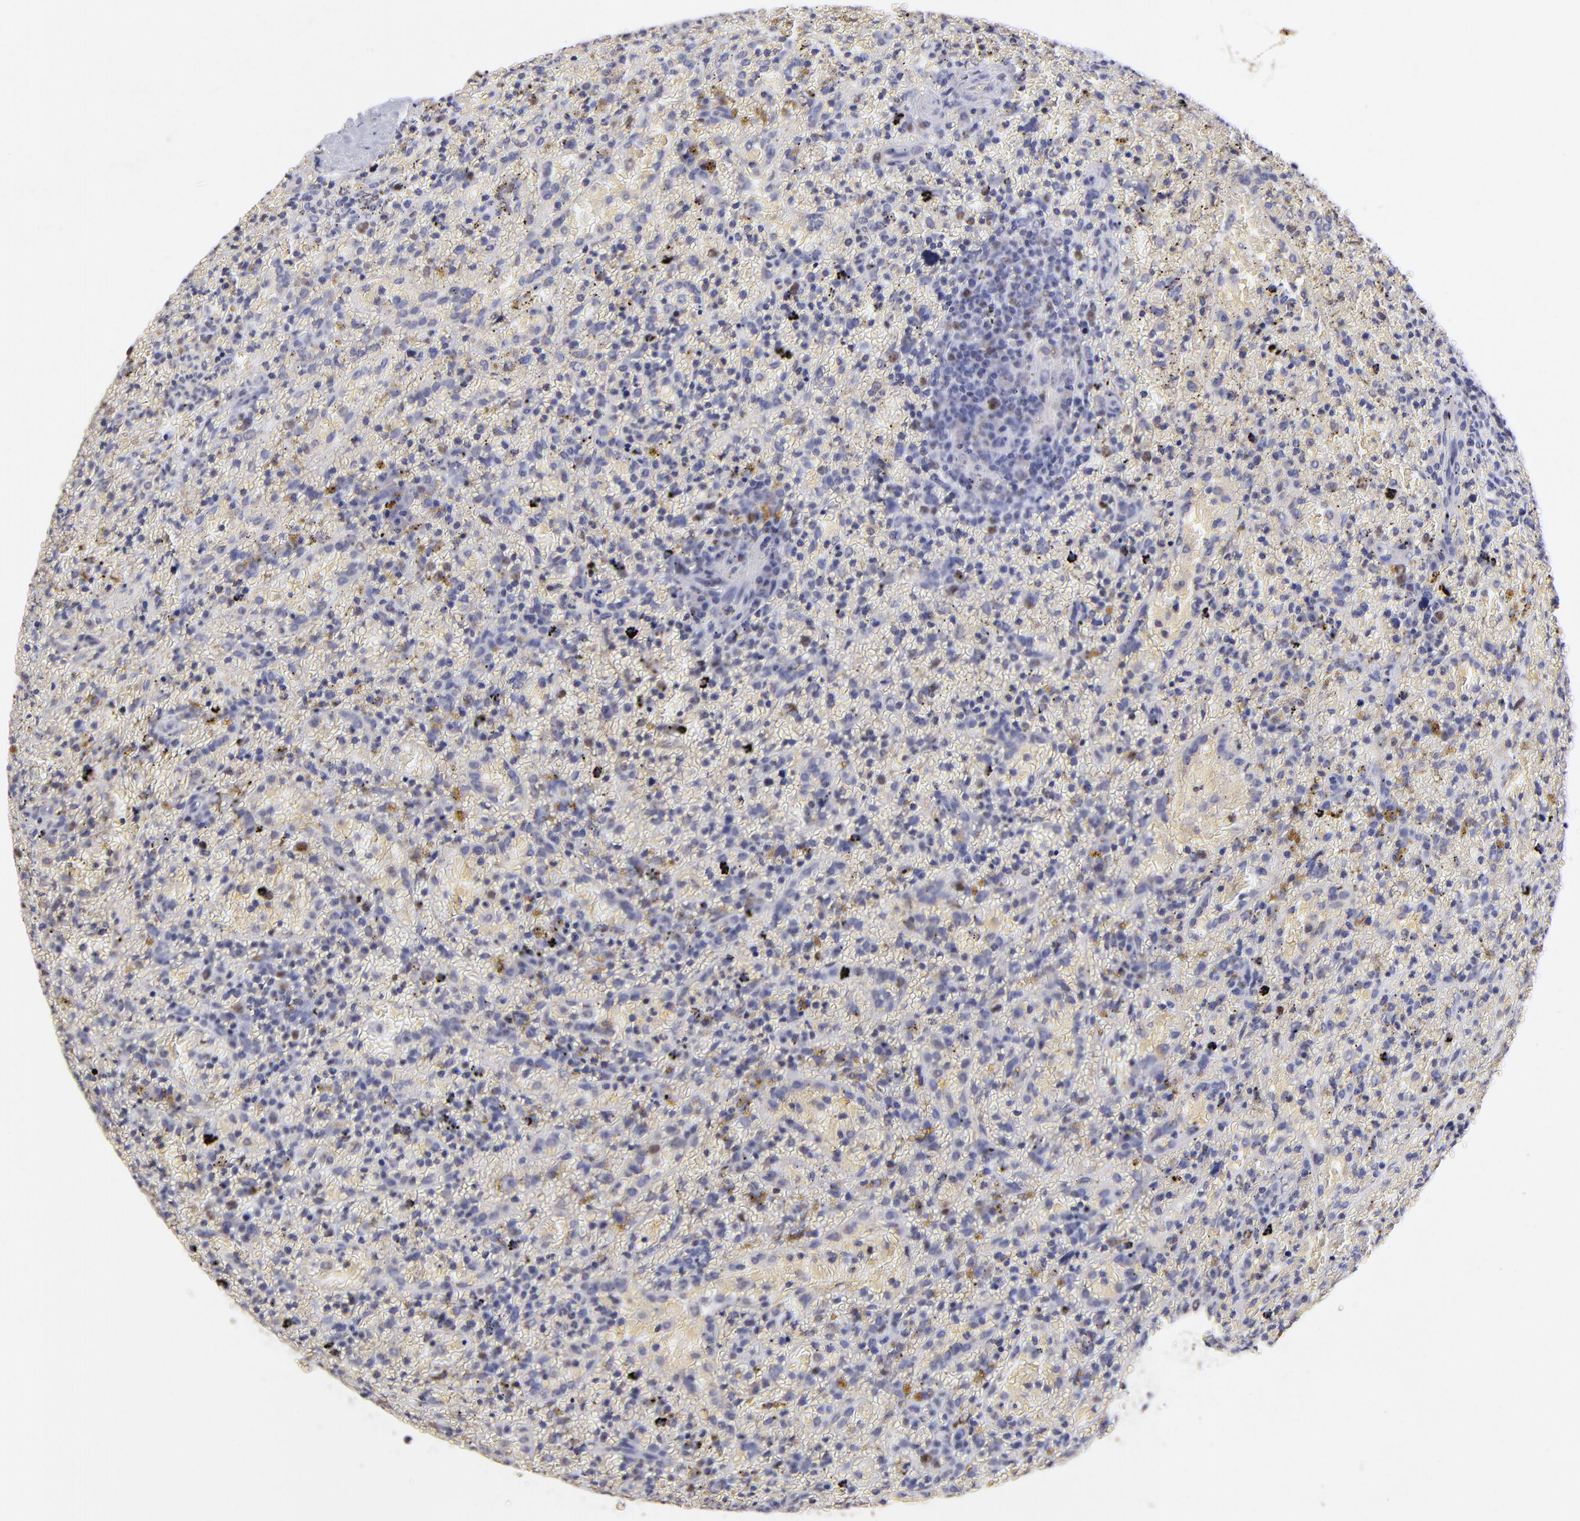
{"staining": {"intensity": "moderate", "quantity": "<25%", "location": "nuclear"}, "tissue": "lymphoma", "cell_type": "Tumor cells", "image_type": "cancer", "snomed": [{"axis": "morphology", "description": "Malignant lymphoma, non-Hodgkin's type, High grade"}, {"axis": "topography", "description": "Spleen"}, {"axis": "topography", "description": "Lymph node"}], "caption": "A low amount of moderate nuclear positivity is appreciated in approximately <25% of tumor cells in lymphoma tissue. (Brightfield microscopy of DAB IHC at high magnification).", "gene": "DNMT1", "patient": {"sex": "female", "age": 70}}